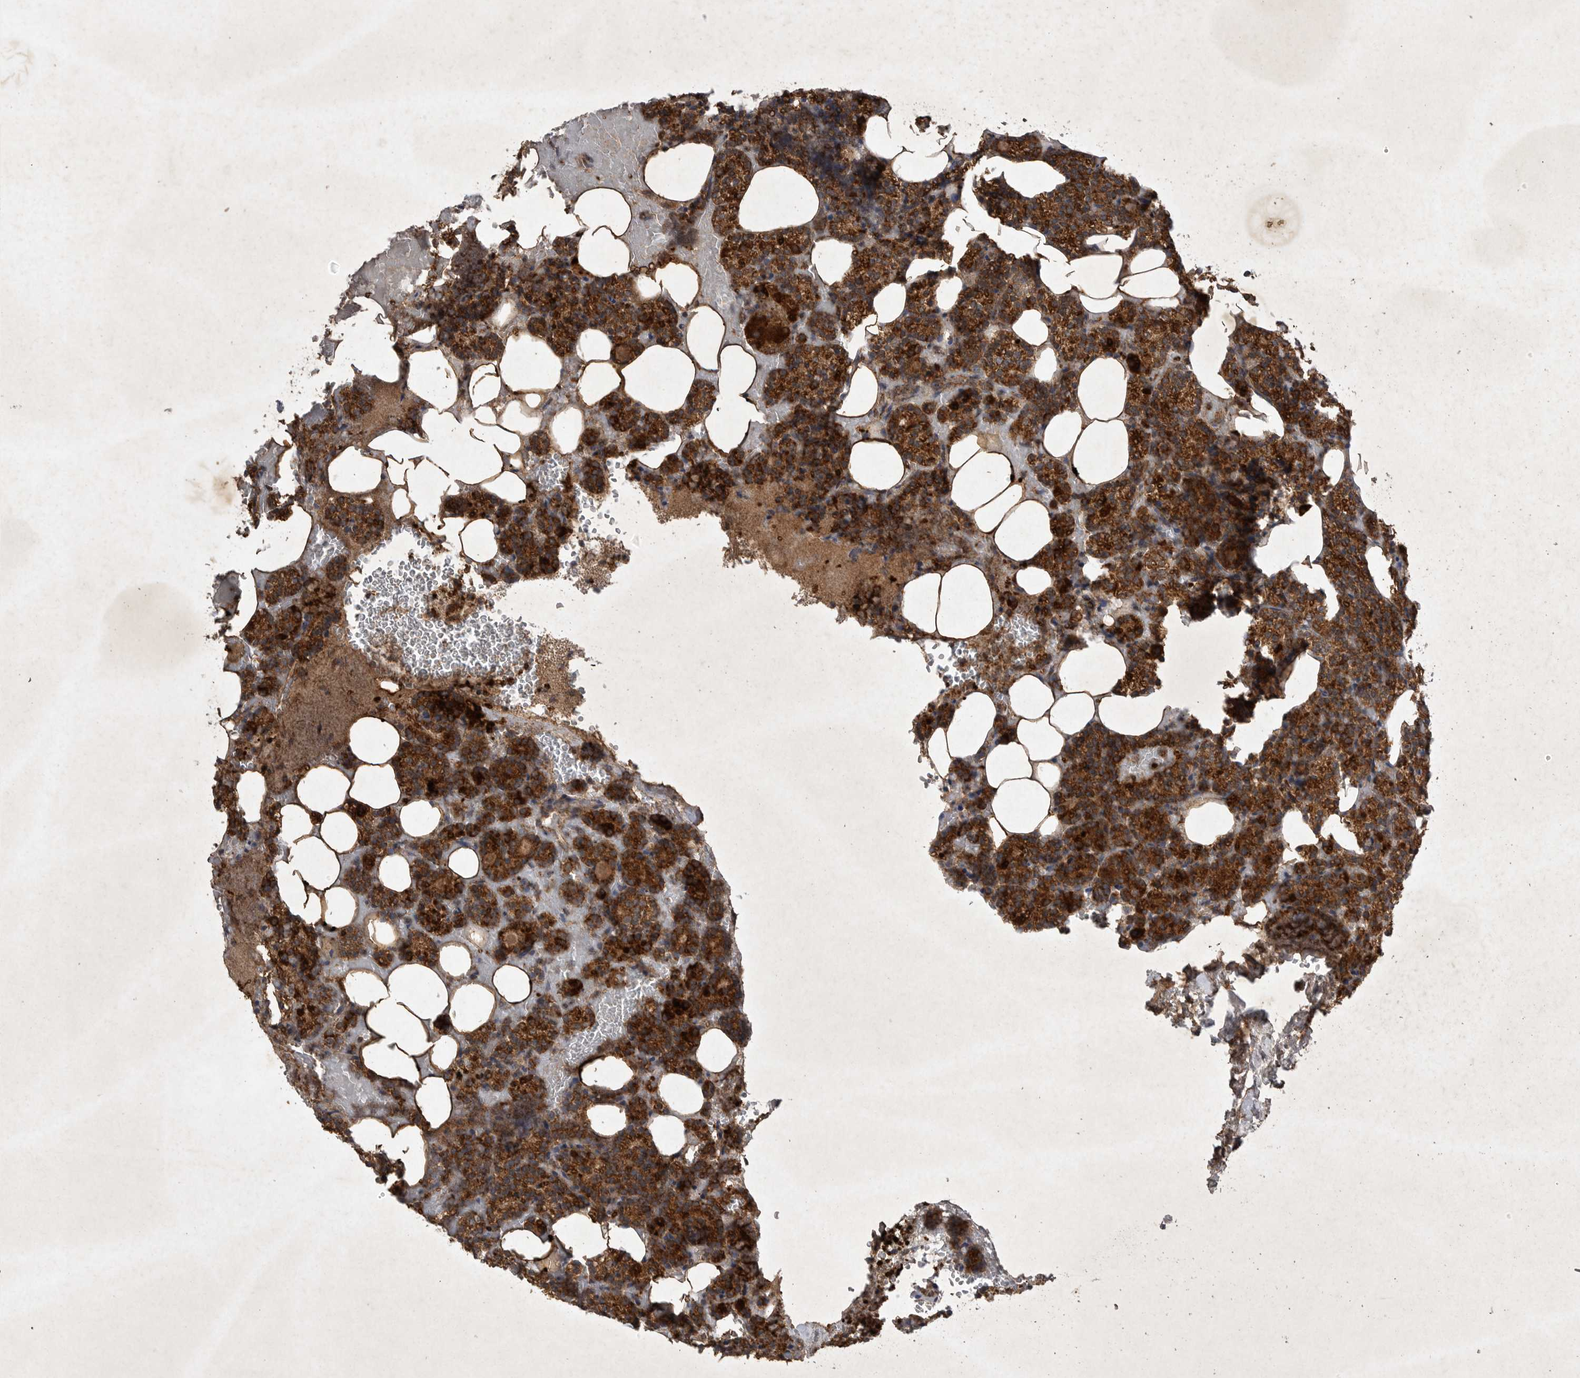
{"staining": {"intensity": "strong", "quantity": ">75%", "location": "cytoplasmic/membranous"}, "tissue": "parathyroid gland", "cell_type": "Glandular cells", "image_type": "normal", "snomed": [{"axis": "morphology", "description": "Normal tissue, NOS"}, {"axis": "topography", "description": "Parathyroid gland"}], "caption": "This histopathology image demonstrates benign parathyroid gland stained with IHC to label a protein in brown. The cytoplasmic/membranous of glandular cells show strong positivity for the protein. Nuclei are counter-stained blue.", "gene": "DDR1", "patient": {"sex": "female", "age": 78}}